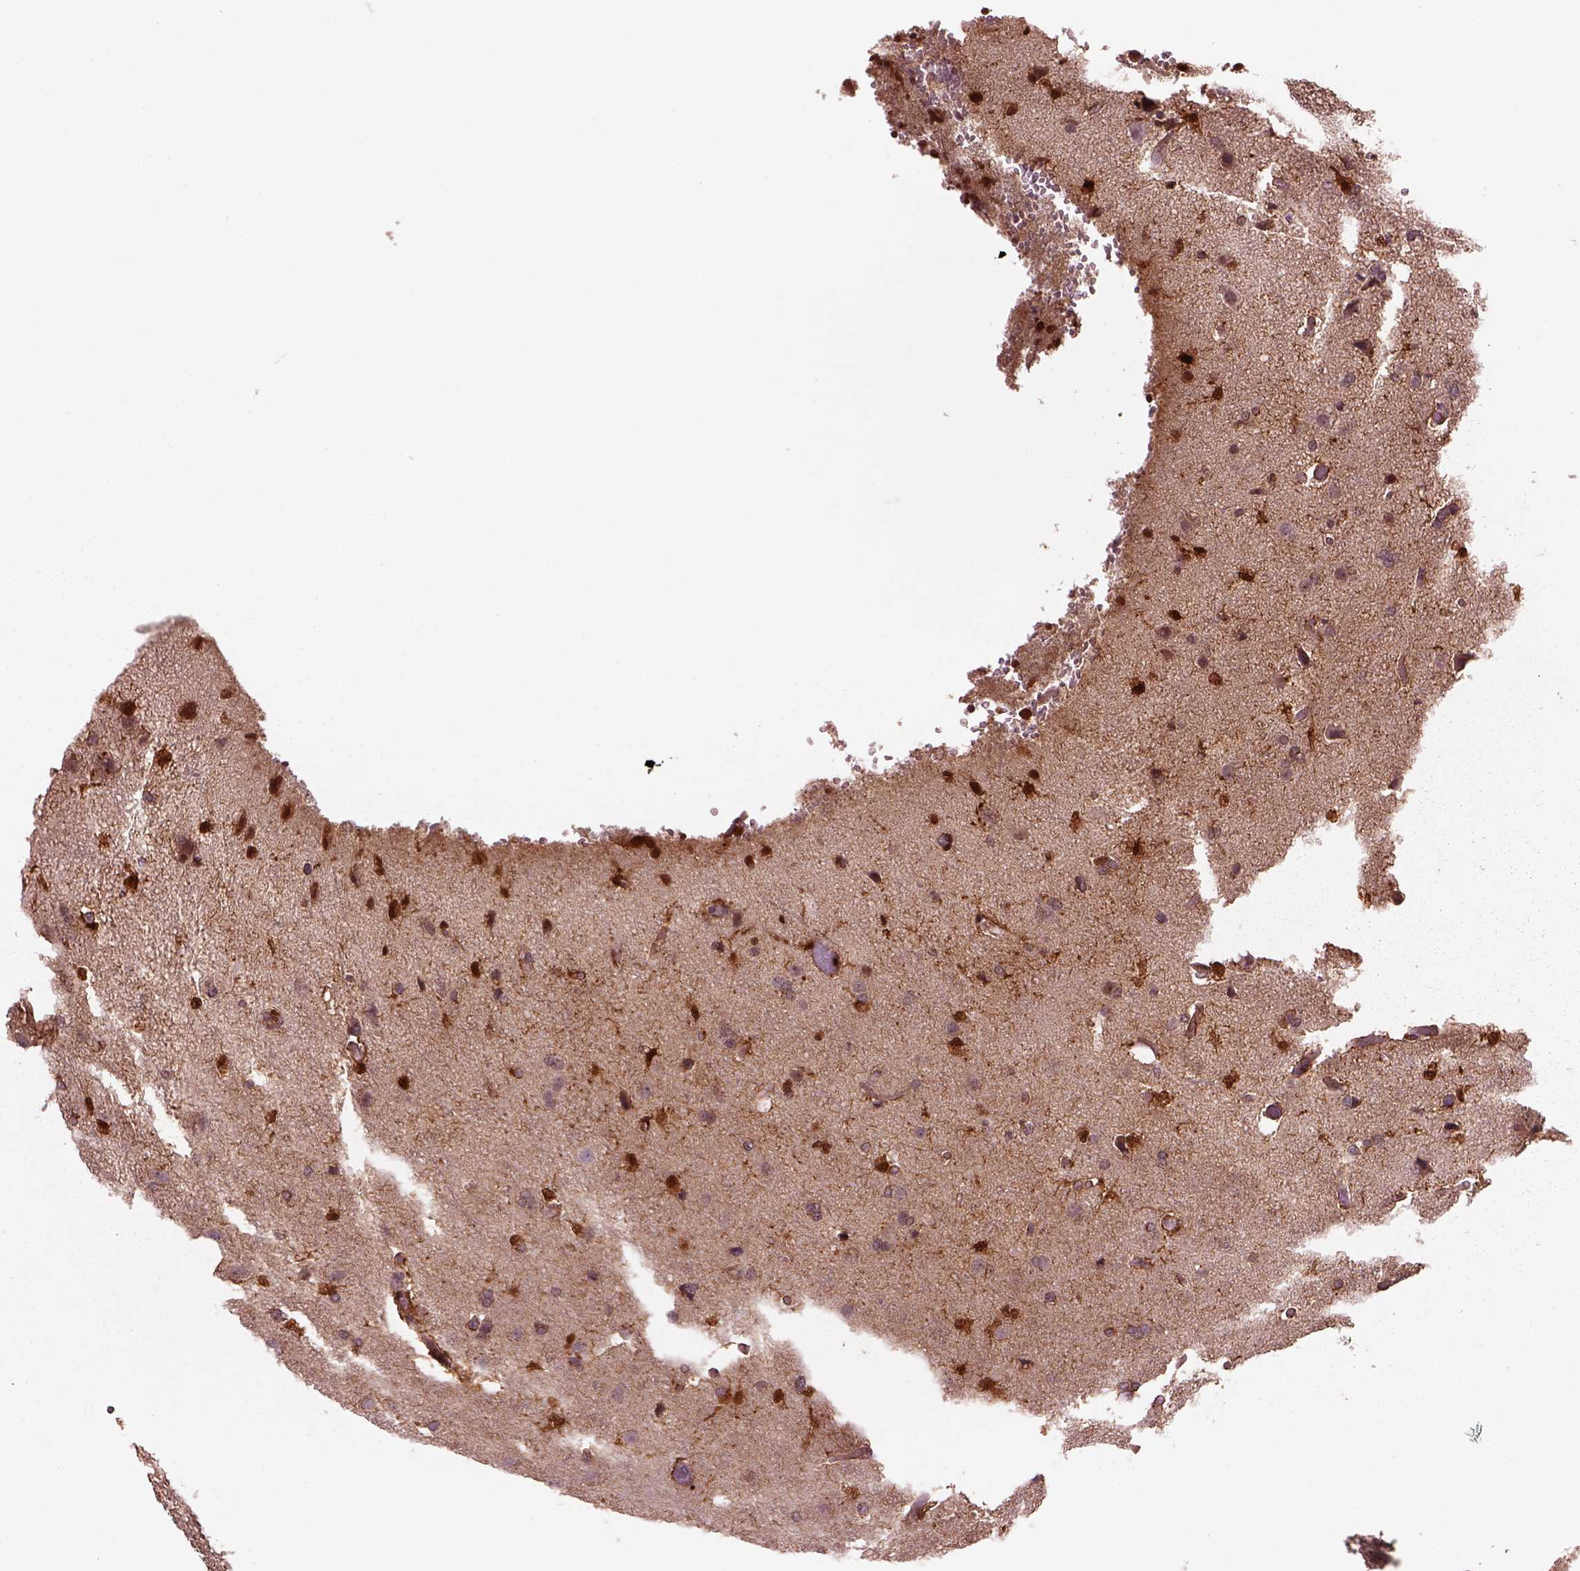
{"staining": {"intensity": "moderate", "quantity": ">75%", "location": "cytoplasmic/membranous"}, "tissue": "glioma", "cell_type": "Tumor cells", "image_type": "cancer", "snomed": [{"axis": "morphology", "description": "Glioma, malignant, High grade"}, {"axis": "topography", "description": "Brain"}], "caption": "The immunohistochemical stain shows moderate cytoplasmic/membranous positivity in tumor cells of high-grade glioma (malignant) tissue.", "gene": "SRI", "patient": {"sex": "male", "age": 68}}